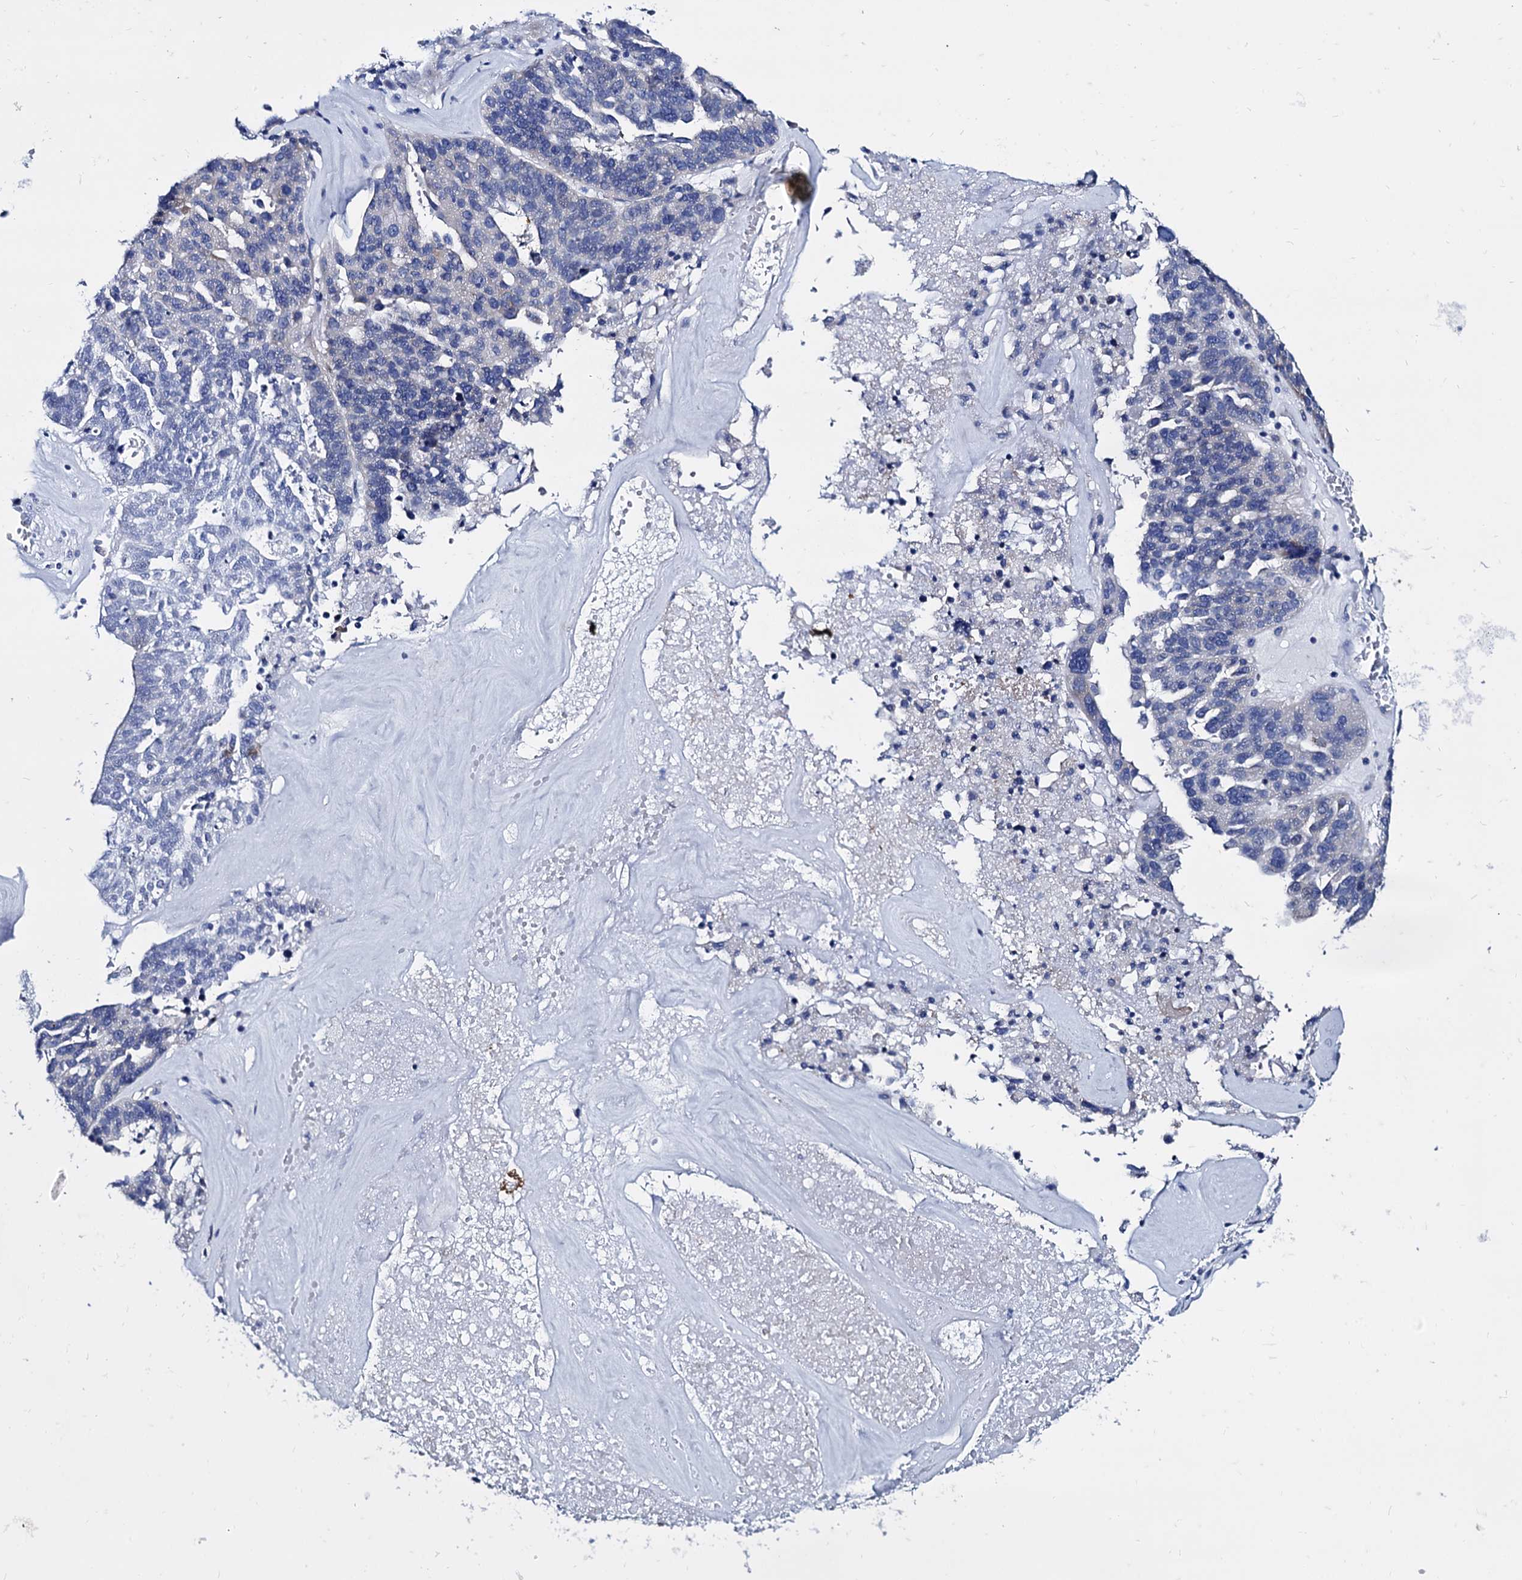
{"staining": {"intensity": "negative", "quantity": "none", "location": "none"}, "tissue": "ovarian cancer", "cell_type": "Tumor cells", "image_type": "cancer", "snomed": [{"axis": "morphology", "description": "Cystadenocarcinoma, serous, NOS"}, {"axis": "topography", "description": "Ovary"}], "caption": "High magnification brightfield microscopy of ovarian cancer (serous cystadenocarcinoma) stained with DAB (brown) and counterstained with hematoxylin (blue): tumor cells show no significant positivity.", "gene": "FOXR2", "patient": {"sex": "female", "age": 59}}